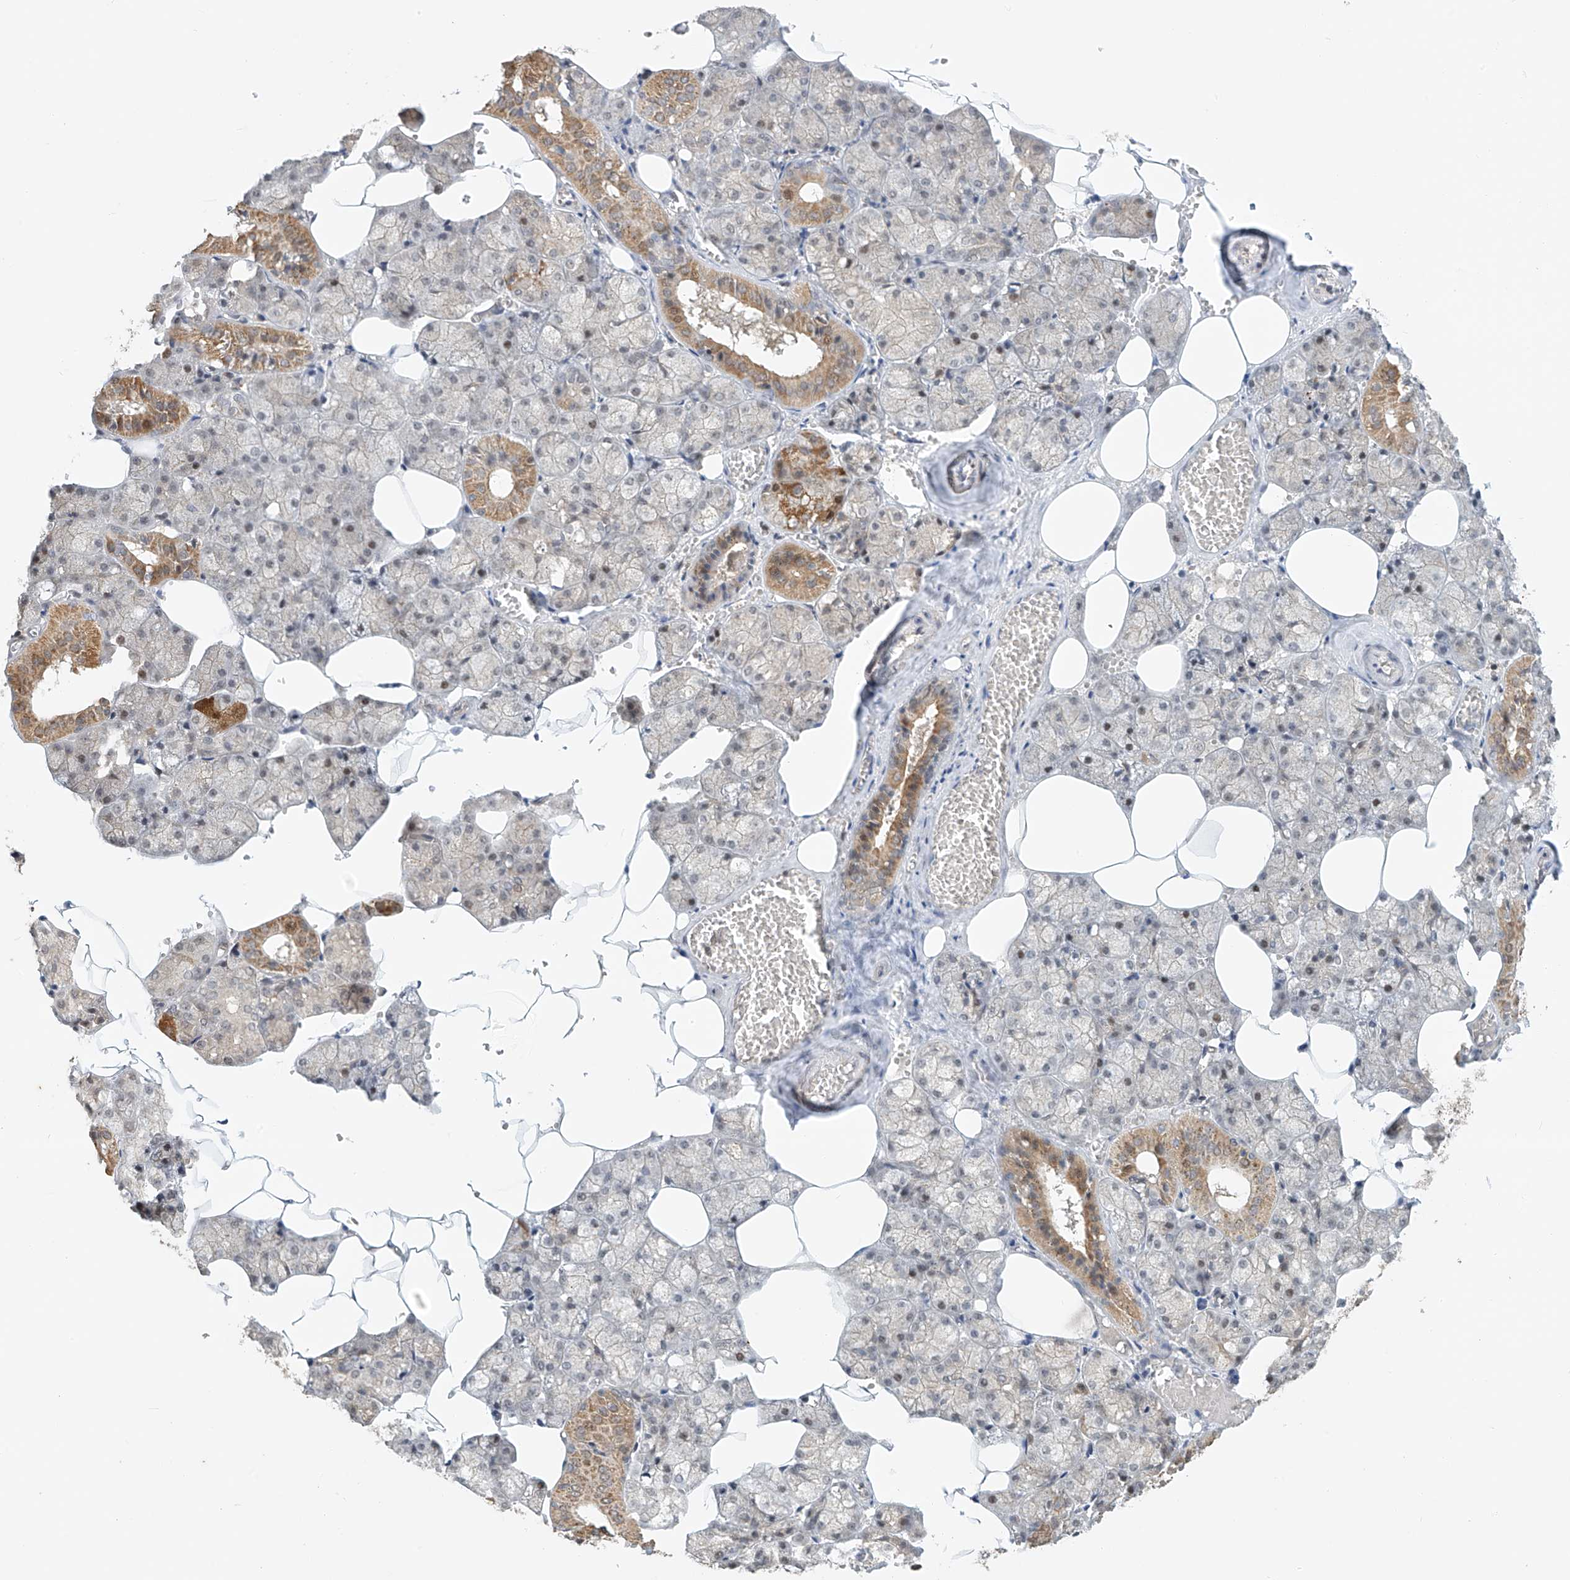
{"staining": {"intensity": "moderate", "quantity": "25%-75%", "location": "cytoplasmic/membranous"}, "tissue": "salivary gland", "cell_type": "Glandular cells", "image_type": "normal", "snomed": [{"axis": "morphology", "description": "Normal tissue, NOS"}, {"axis": "topography", "description": "Salivary gland"}], "caption": "Glandular cells exhibit medium levels of moderate cytoplasmic/membranous expression in about 25%-75% of cells in unremarkable salivary gland.", "gene": "SYTL3", "patient": {"sex": "male", "age": 62}}